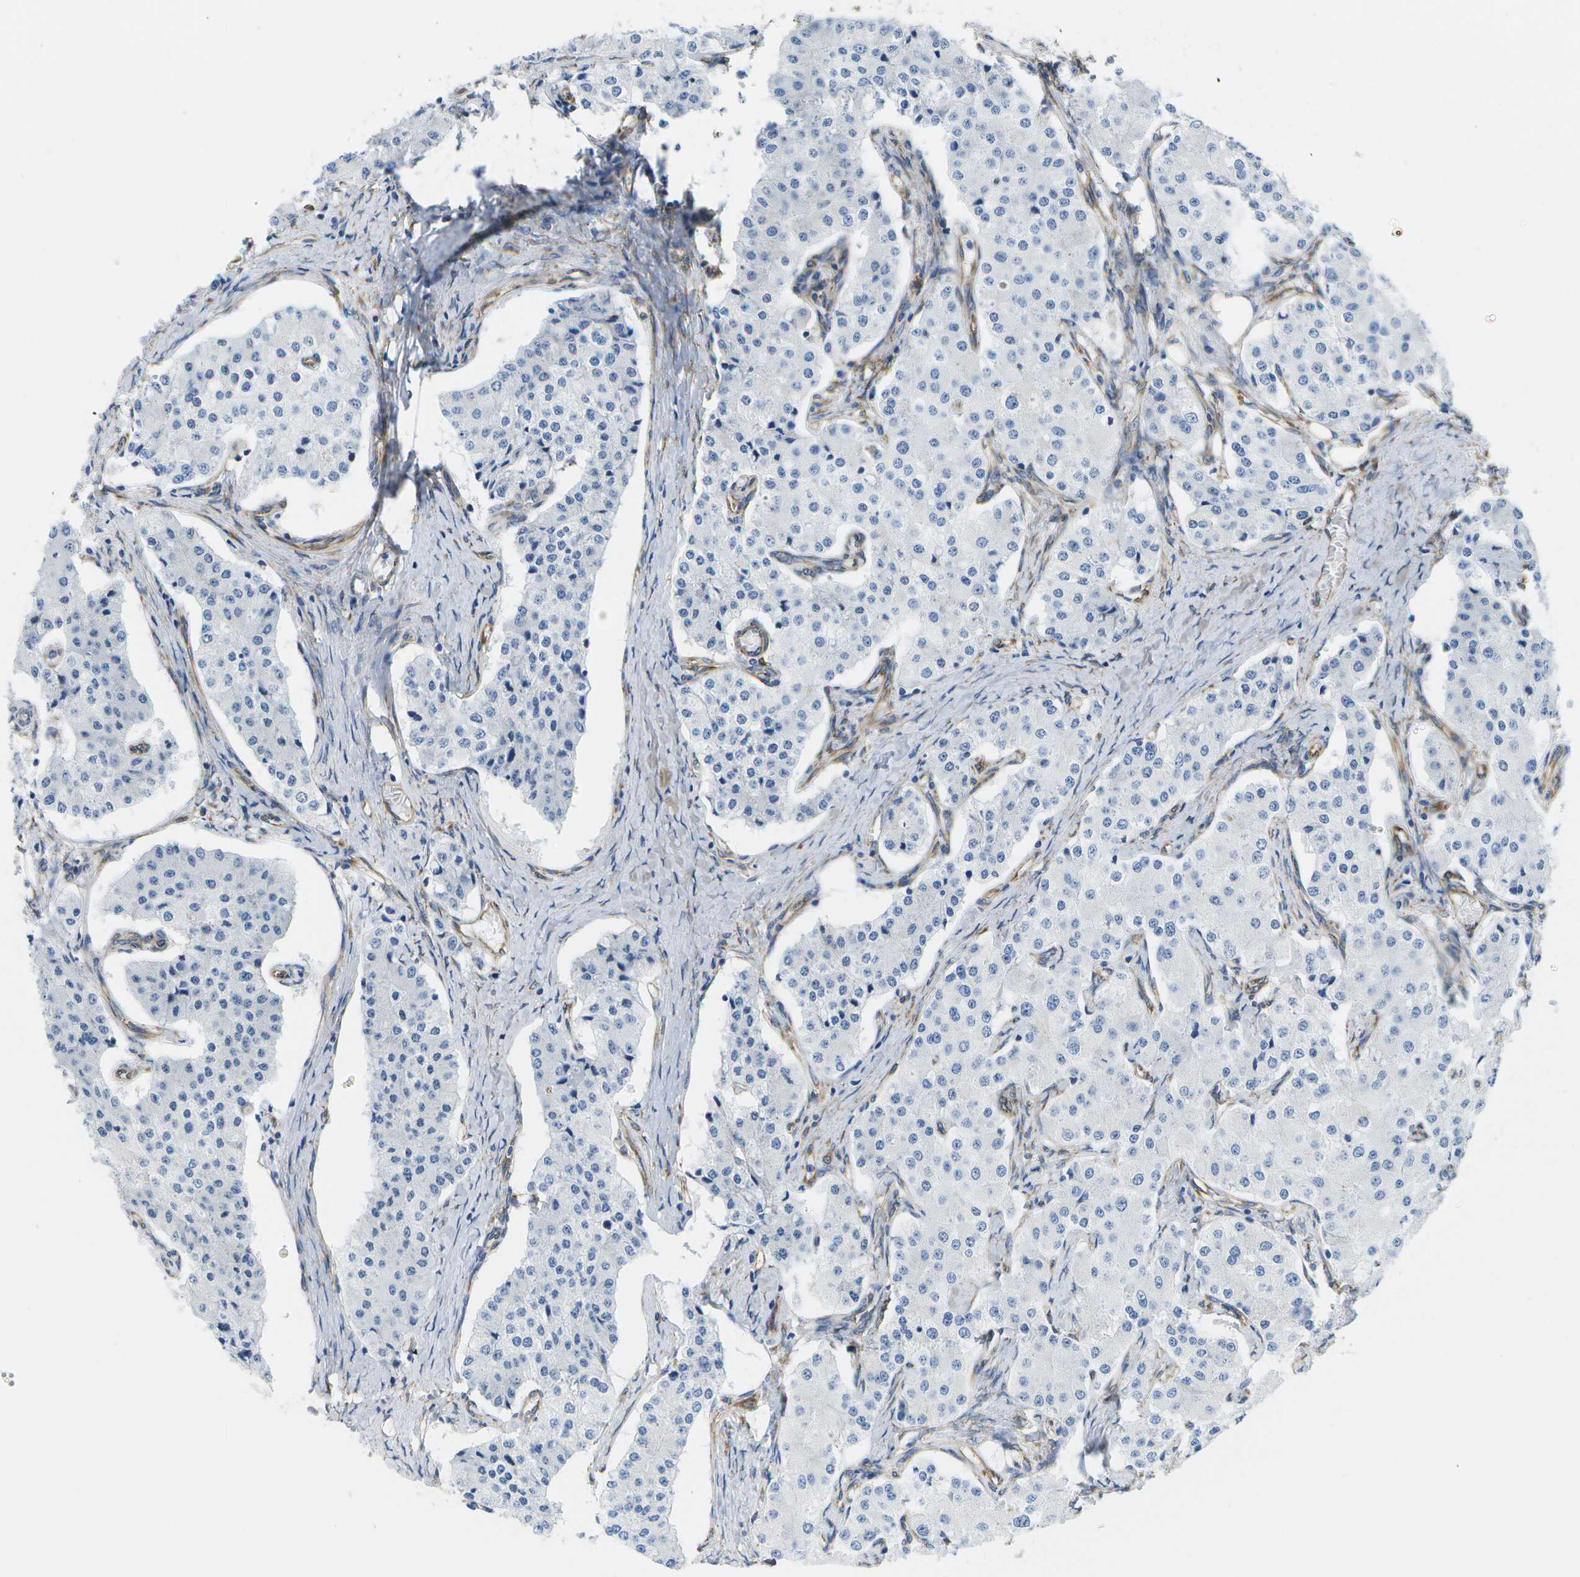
{"staining": {"intensity": "negative", "quantity": "none", "location": "none"}, "tissue": "carcinoid", "cell_type": "Tumor cells", "image_type": "cancer", "snomed": [{"axis": "morphology", "description": "Carcinoid, malignant, NOS"}, {"axis": "topography", "description": "Colon"}], "caption": "The micrograph exhibits no significant staining in tumor cells of carcinoid (malignant). Brightfield microscopy of IHC stained with DAB (3,3'-diaminobenzidine) (brown) and hematoxylin (blue), captured at high magnification.", "gene": "ZDHHC17", "patient": {"sex": "female", "age": 52}}